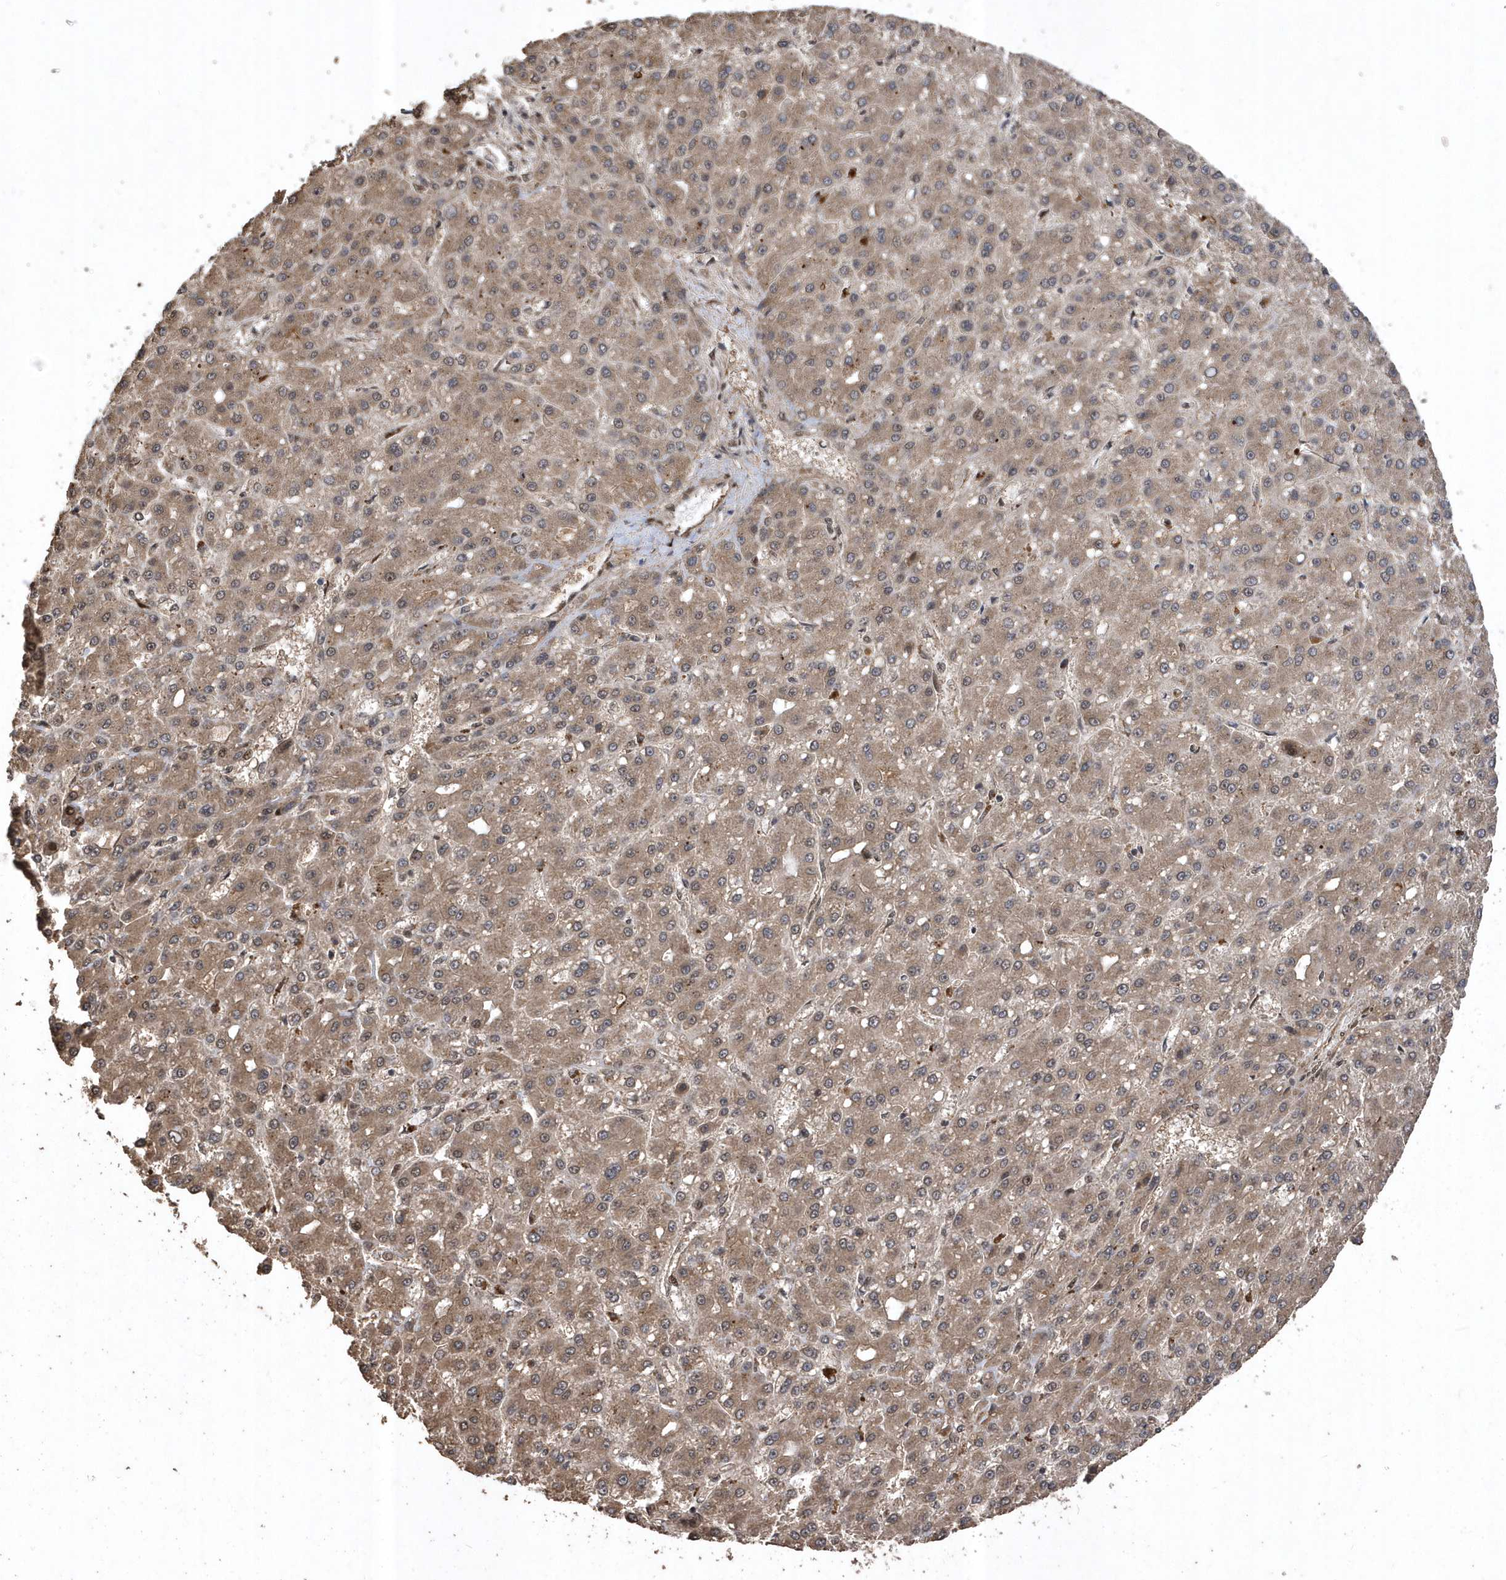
{"staining": {"intensity": "moderate", "quantity": ">75%", "location": "cytoplasmic/membranous"}, "tissue": "liver cancer", "cell_type": "Tumor cells", "image_type": "cancer", "snomed": [{"axis": "morphology", "description": "Carcinoma, Hepatocellular, NOS"}, {"axis": "topography", "description": "Liver"}], "caption": "A high-resolution image shows IHC staining of liver cancer (hepatocellular carcinoma), which shows moderate cytoplasmic/membranous expression in approximately >75% of tumor cells.", "gene": "INTS12", "patient": {"sex": "male", "age": 67}}